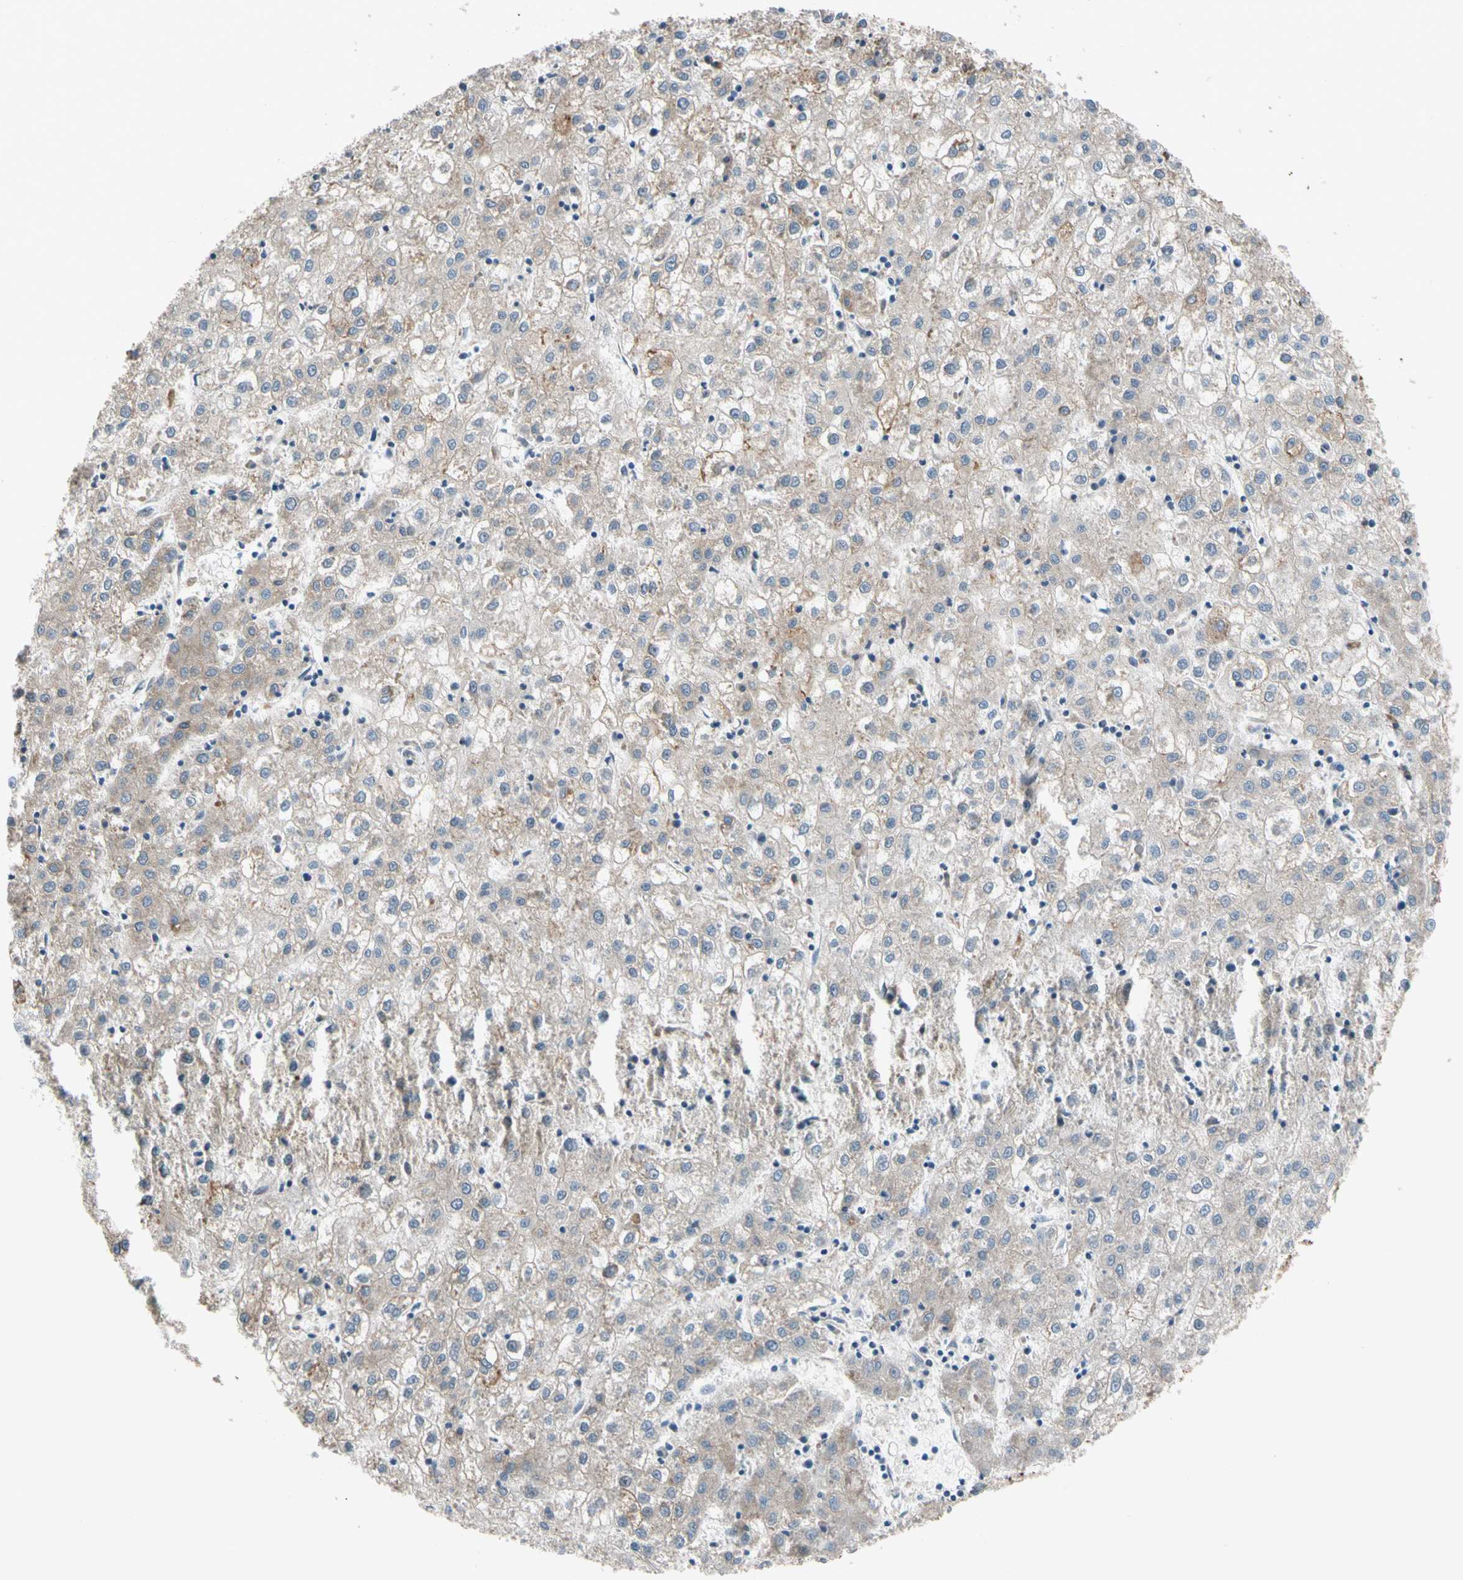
{"staining": {"intensity": "weak", "quantity": "25%-75%", "location": "cytoplasmic/membranous"}, "tissue": "liver cancer", "cell_type": "Tumor cells", "image_type": "cancer", "snomed": [{"axis": "morphology", "description": "Carcinoma, Hepatocellular, NOS"}, {"axis": "topography", "description": "Liver"}], "caption": "Weak cytoplasmic/membranous positivity is seen in approximately 25%-75% of tumor cells in liver cancer. The staining was performed using DAB to visualize the protein expression in brown, while the nuclei were stained in blue with hematoxylin (Magnification: 20x).", "gene": "LIMK2", "patient": {"sex": "male", "age": 72}}